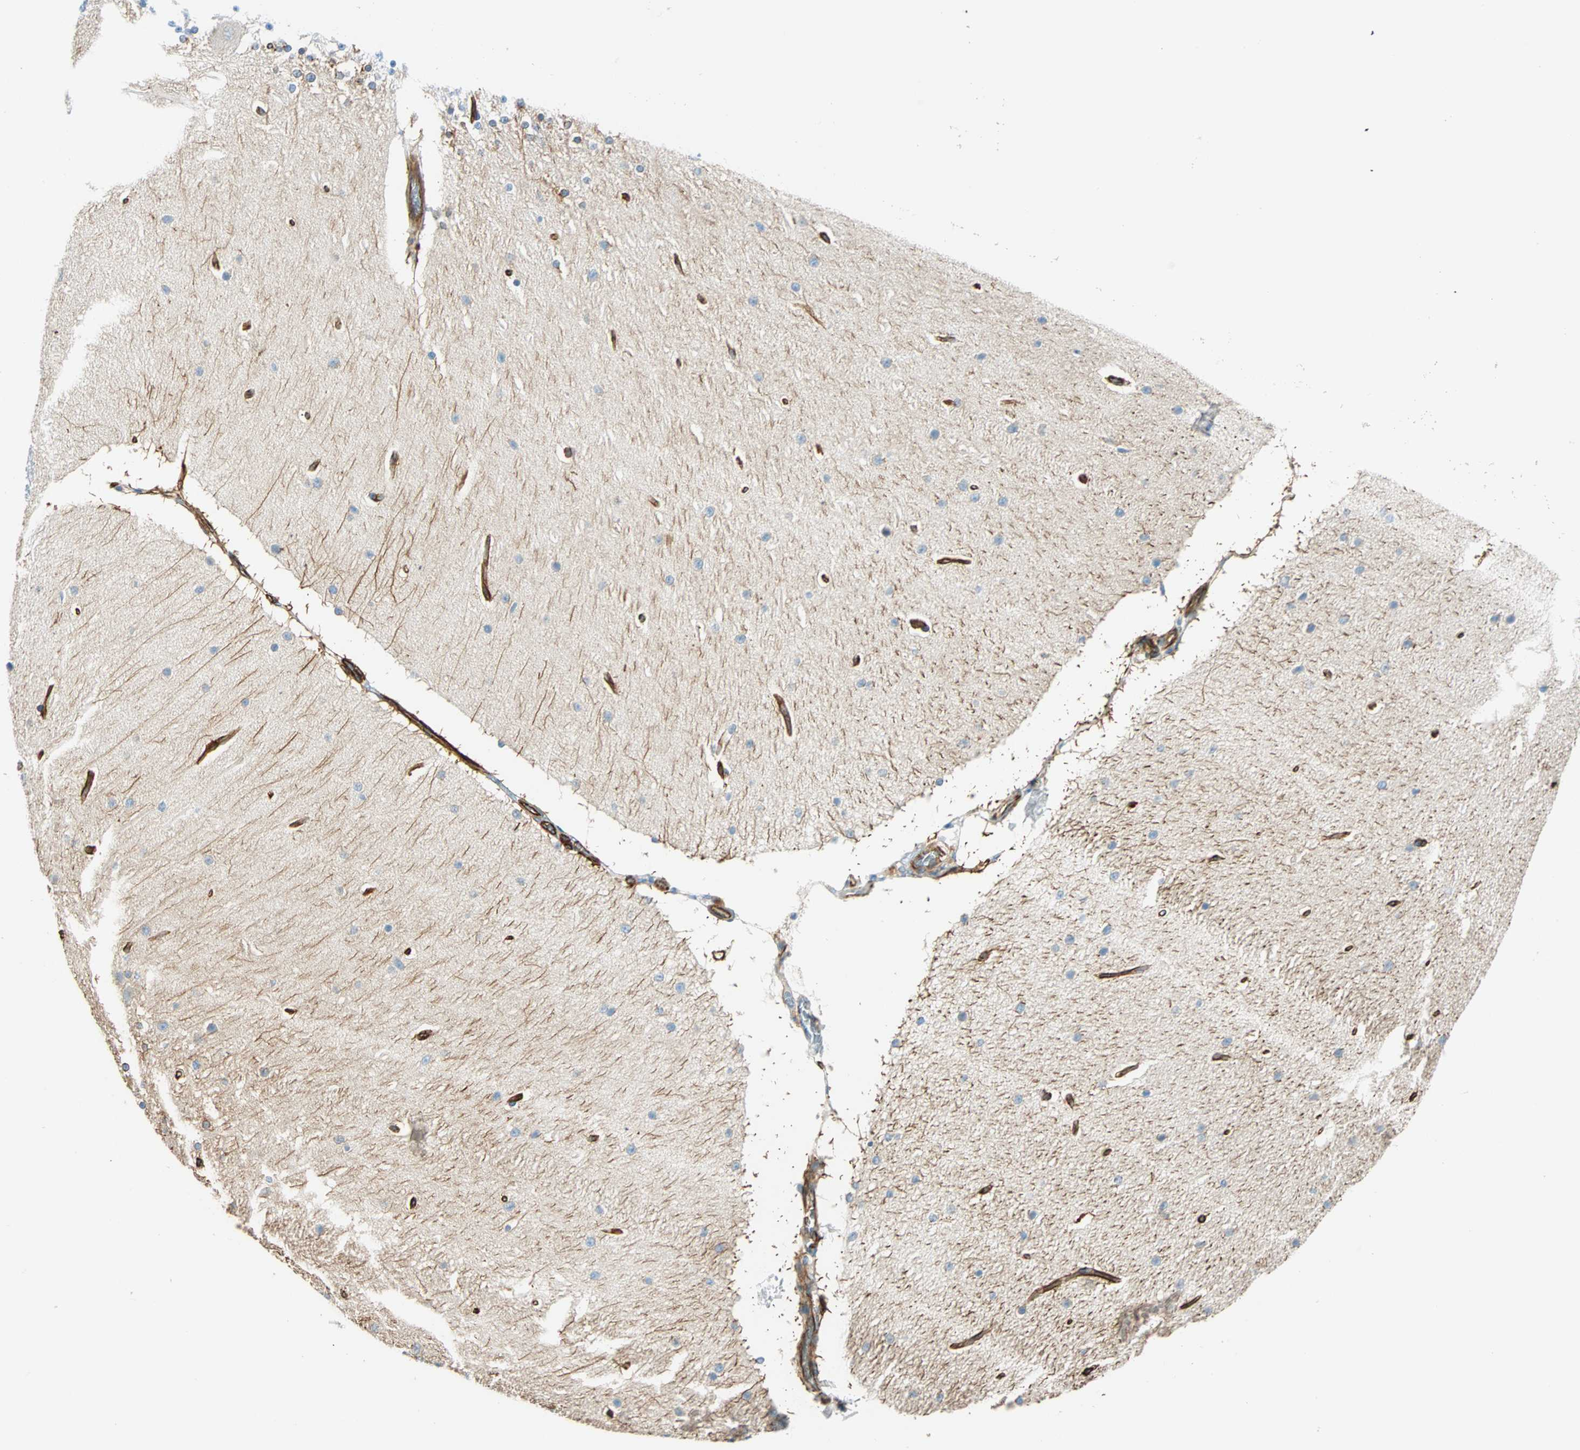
{"staining": {"intensity": "negative", "quantity": "none", "location": "none"}, "tissue": "cerebellum", "cell_type": "Cells in granular layer", "image_type": "normal", "snomed": [{"axis": "morphology", "description": "Normal tissue, NOS"}, {"axis": "topography", "description": "Cerebellum"}], "caption": "There is no significant positivity in cells in granular layer of cerebellum. (Stains: DAB IHC with hematoxylin counter stain, Microscopy: brightfield microscopy at high magnification).", "gene": "NES", "patient": {"sex": "female", "age": 54}}